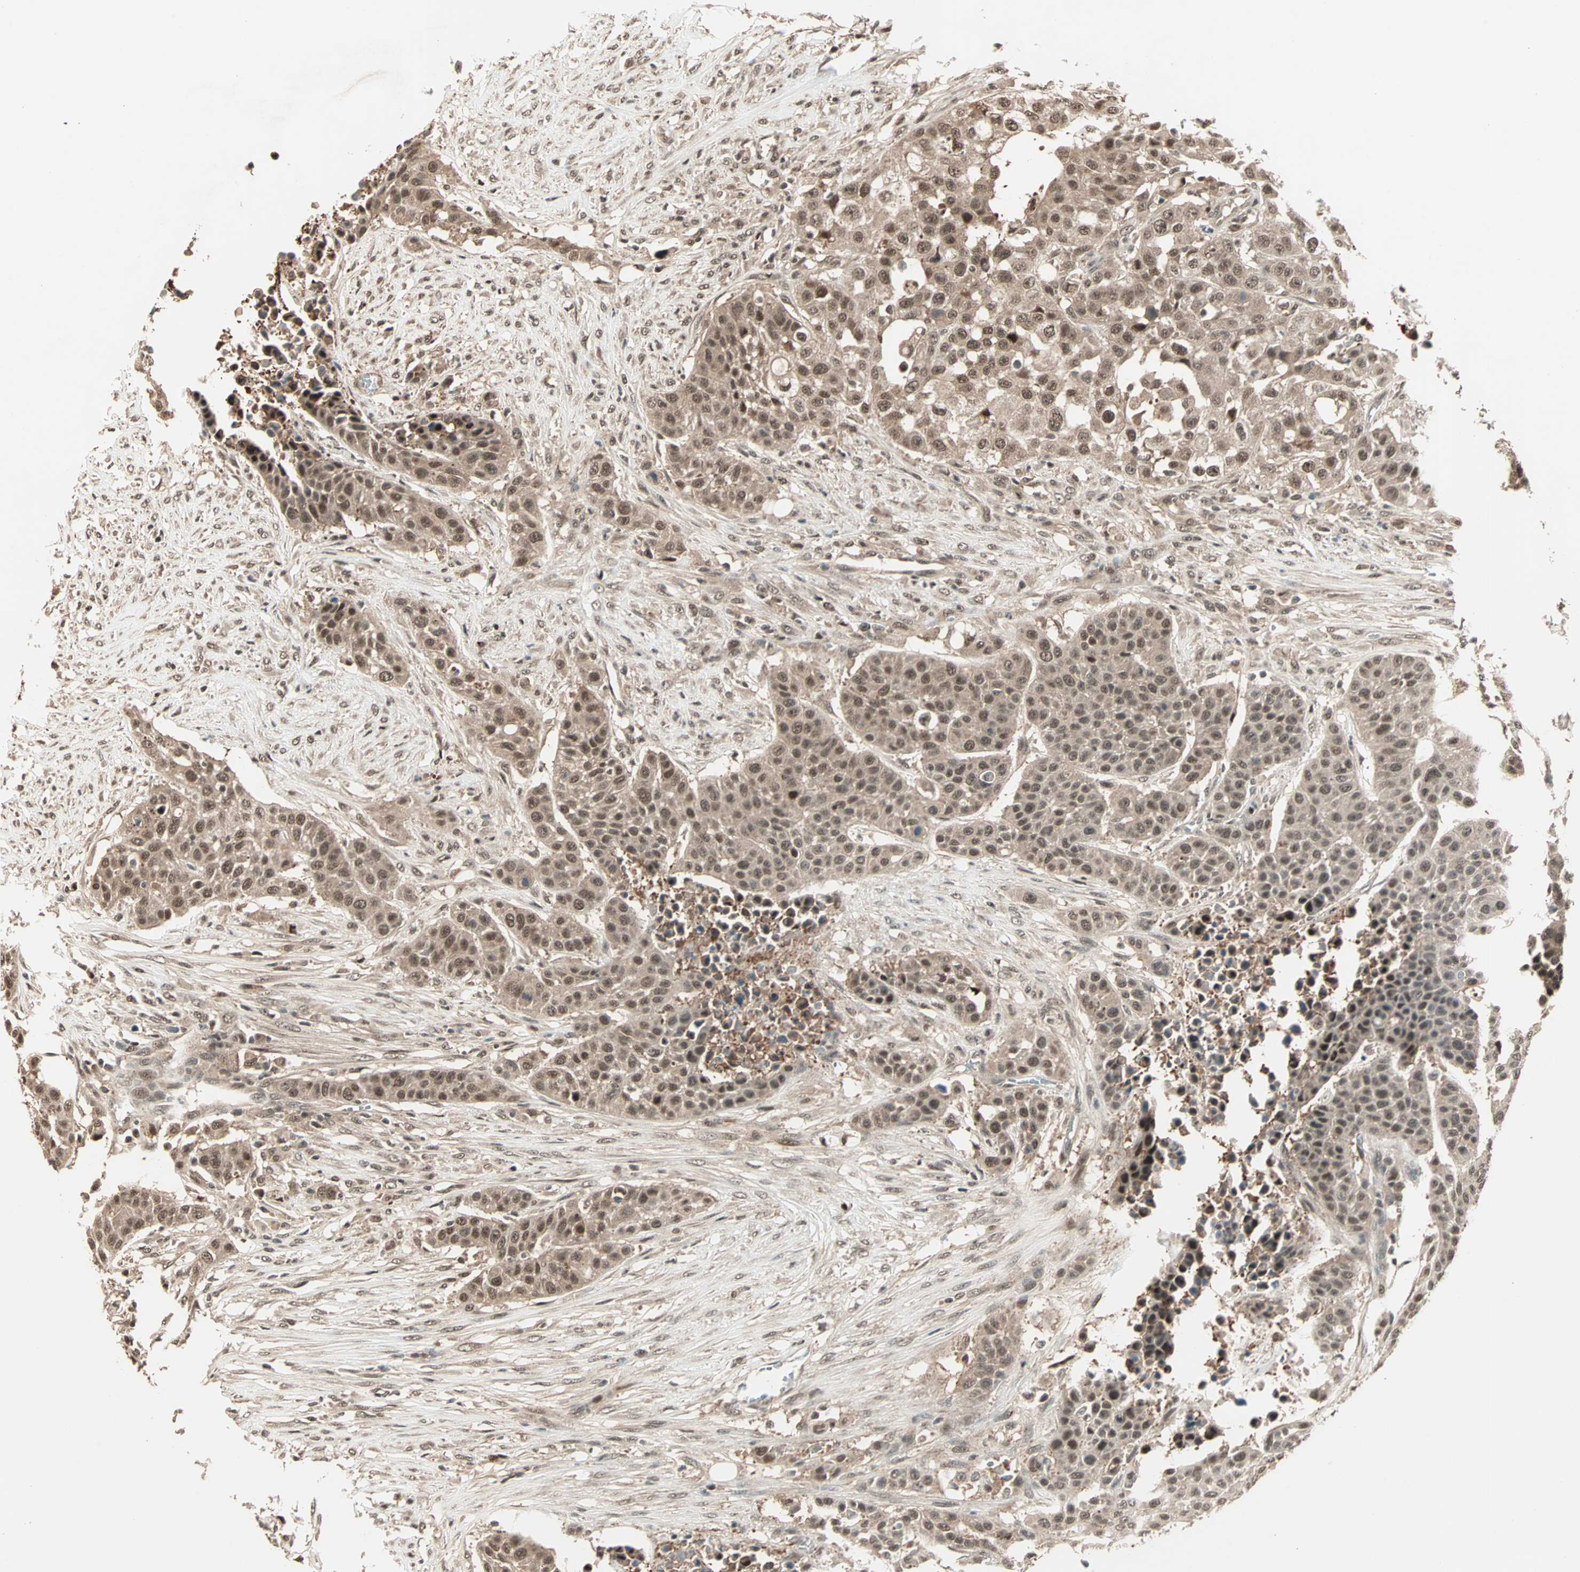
{"staining": {"intensity": "moderate", "quantity": ">75%", "location": "nuclear"}, "tissue": "urothelial cancer", "cell_type": "Tumor cells", "image_type": "cancer", "snomed": [{"axis": "morphology", "description": "Urothelial carcinoma, High grade"}, {"axis": "topography", "description": "Urinary bladder"}], "caption": "Human high-grade urothelial carcinoma stained with a protein marker demonstrates moderate staining in tumor cells.", "gene": "ZNF701", "patient": {"sex": "male", "age": 74}}